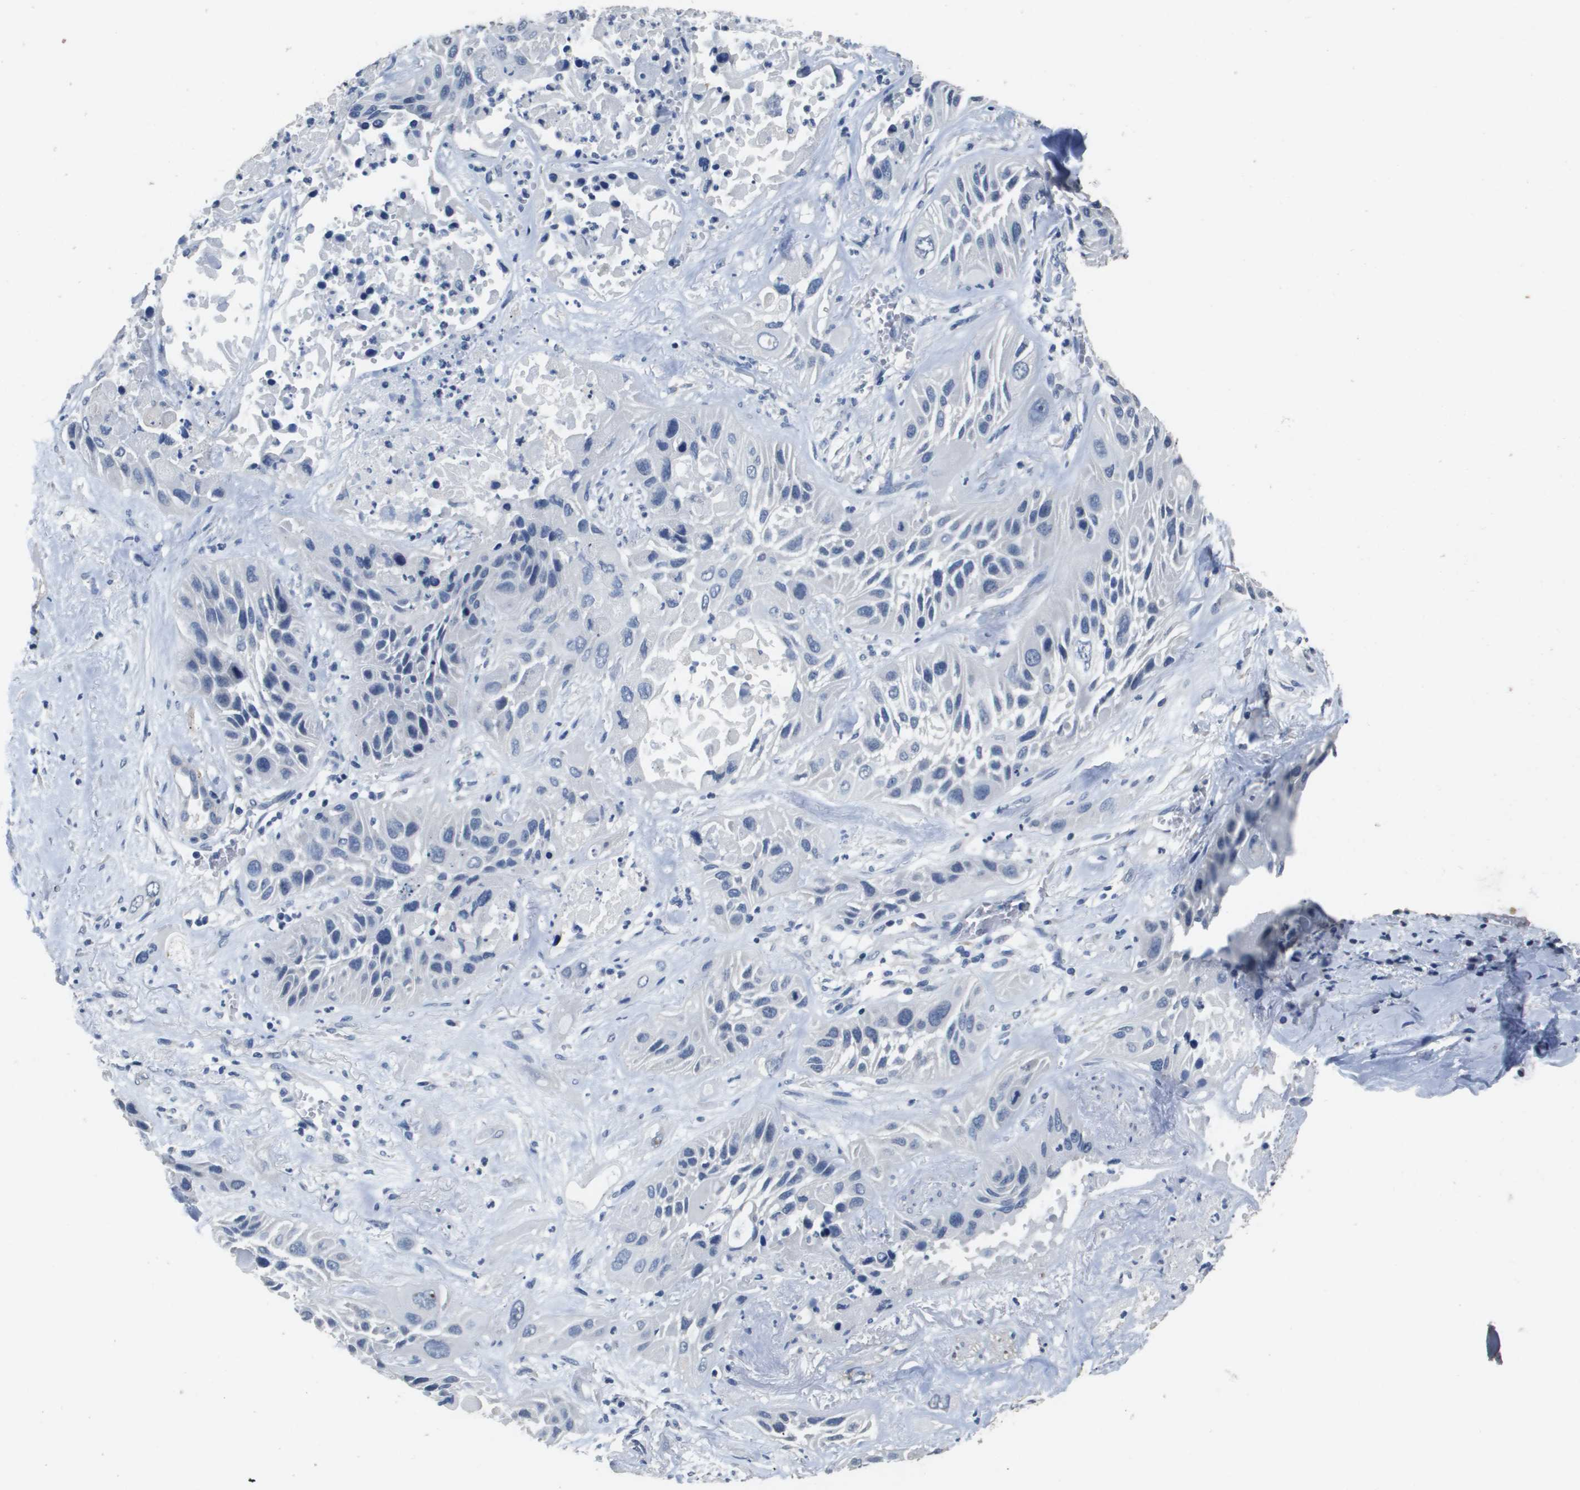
{"staining": {"intensity": "negative", "quantity": "none", "location": "none"}, "tissue": "lung cancer", "cell_type": "Tumor cells", "image_type": "cancer", "snomed": [{"axis": "morphology", "description": "Squamous cell carcinoma, NOS"}, {"axis": "topography", "description": "Lung"}], "caption": "The histopathology image shows no staining of tumor cells in lung cancer.", "gene": "MT3", "patient": {"sex": "female", "age": 76}}